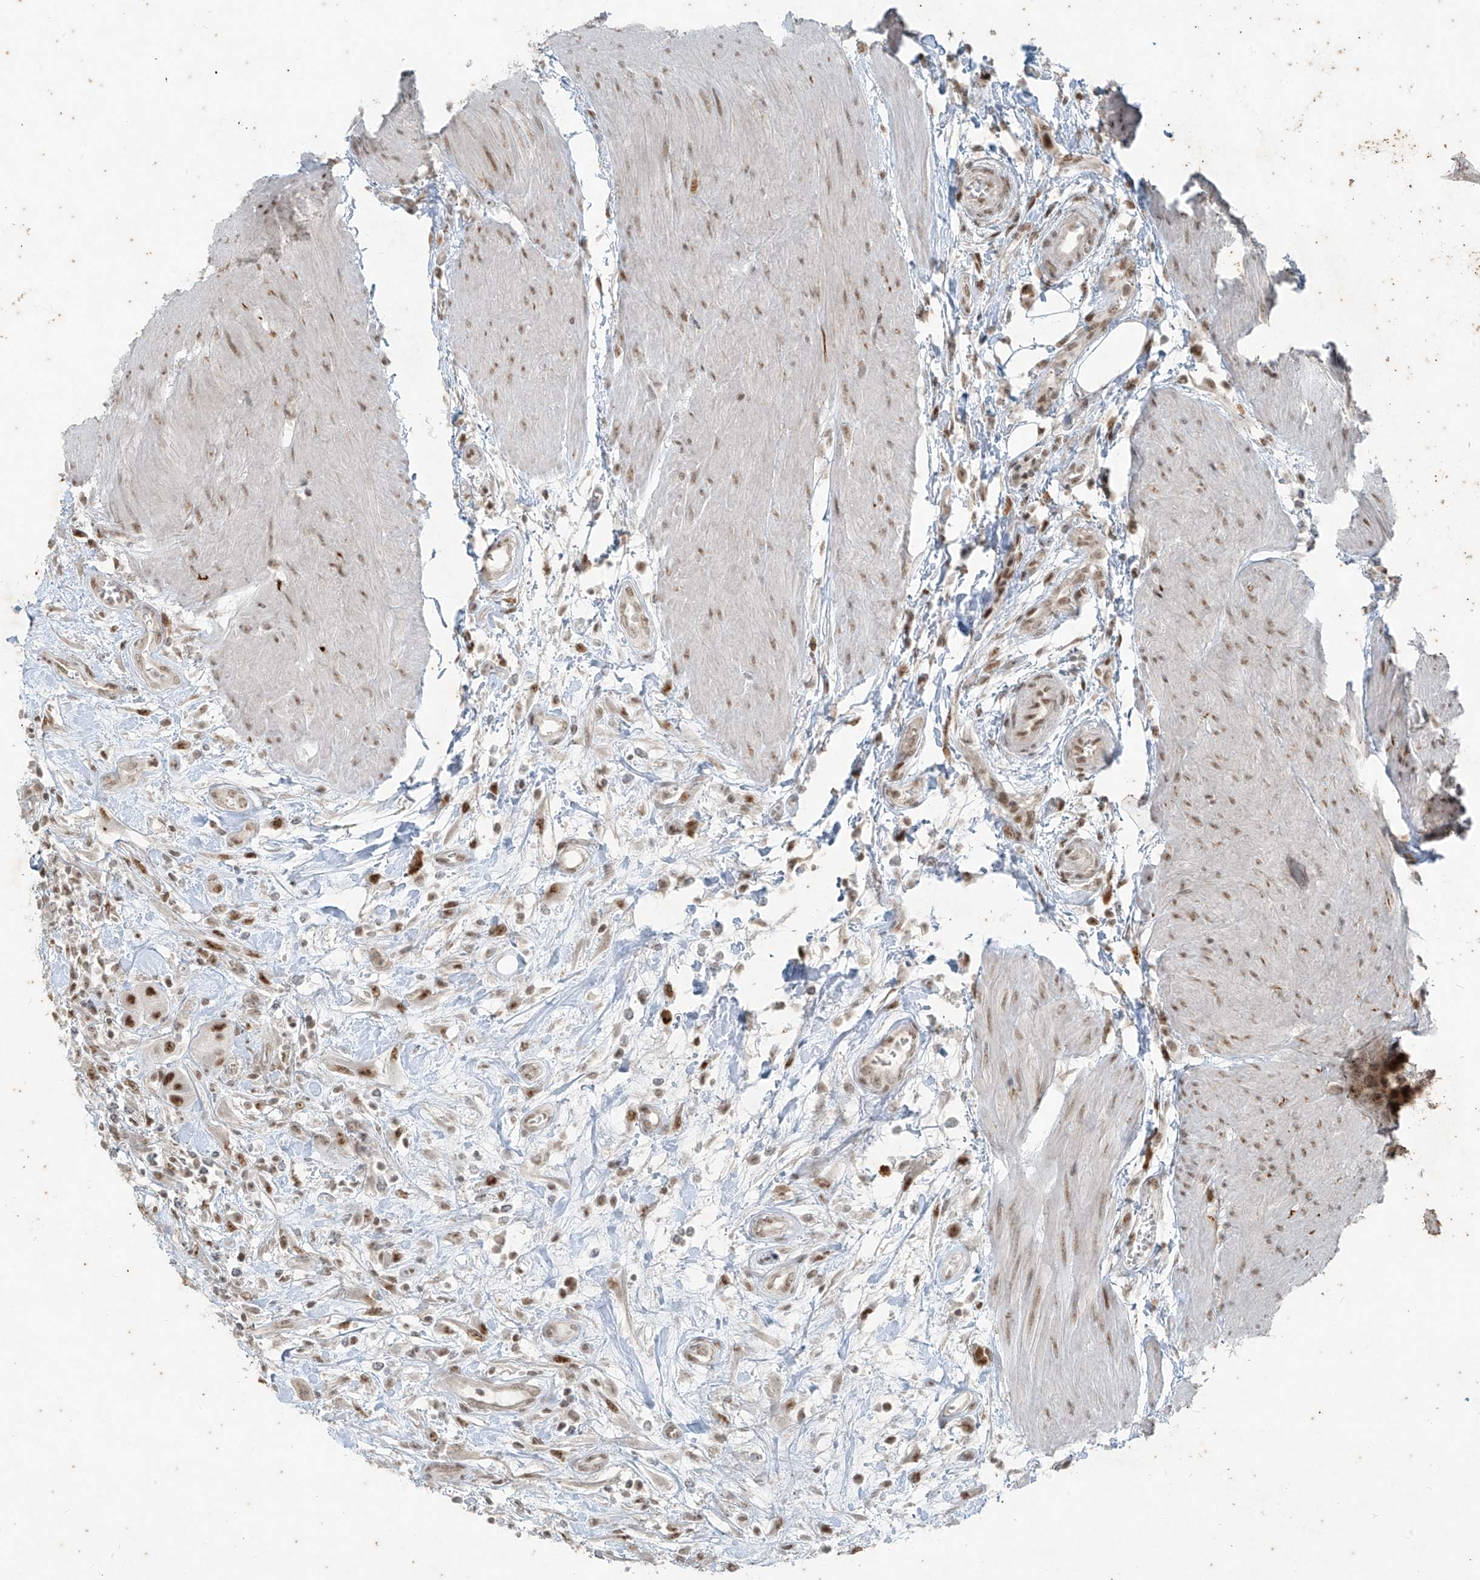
{"staining": {"intensity": "moderate", "quantity": ">75%", "location": "nuclear"}, "tissue": "urothelial cancer", "cell_type": "Tumor cells", "image_type": "cancer", "snomed": [{"axis": "morphology", "description": "Urothelial carcinoma, High grade"}, {"axis": "topography", "description": "Urinary bladder"}], "caption": "Immunohistochemistry (IHC) (DAB) staining of human urothelial cancer exhibits moderate nuclear protein positivity in about >75% of tumor cells.", "gene": "ZNF354B", "patient": {"sex": "male", "age": 50}}